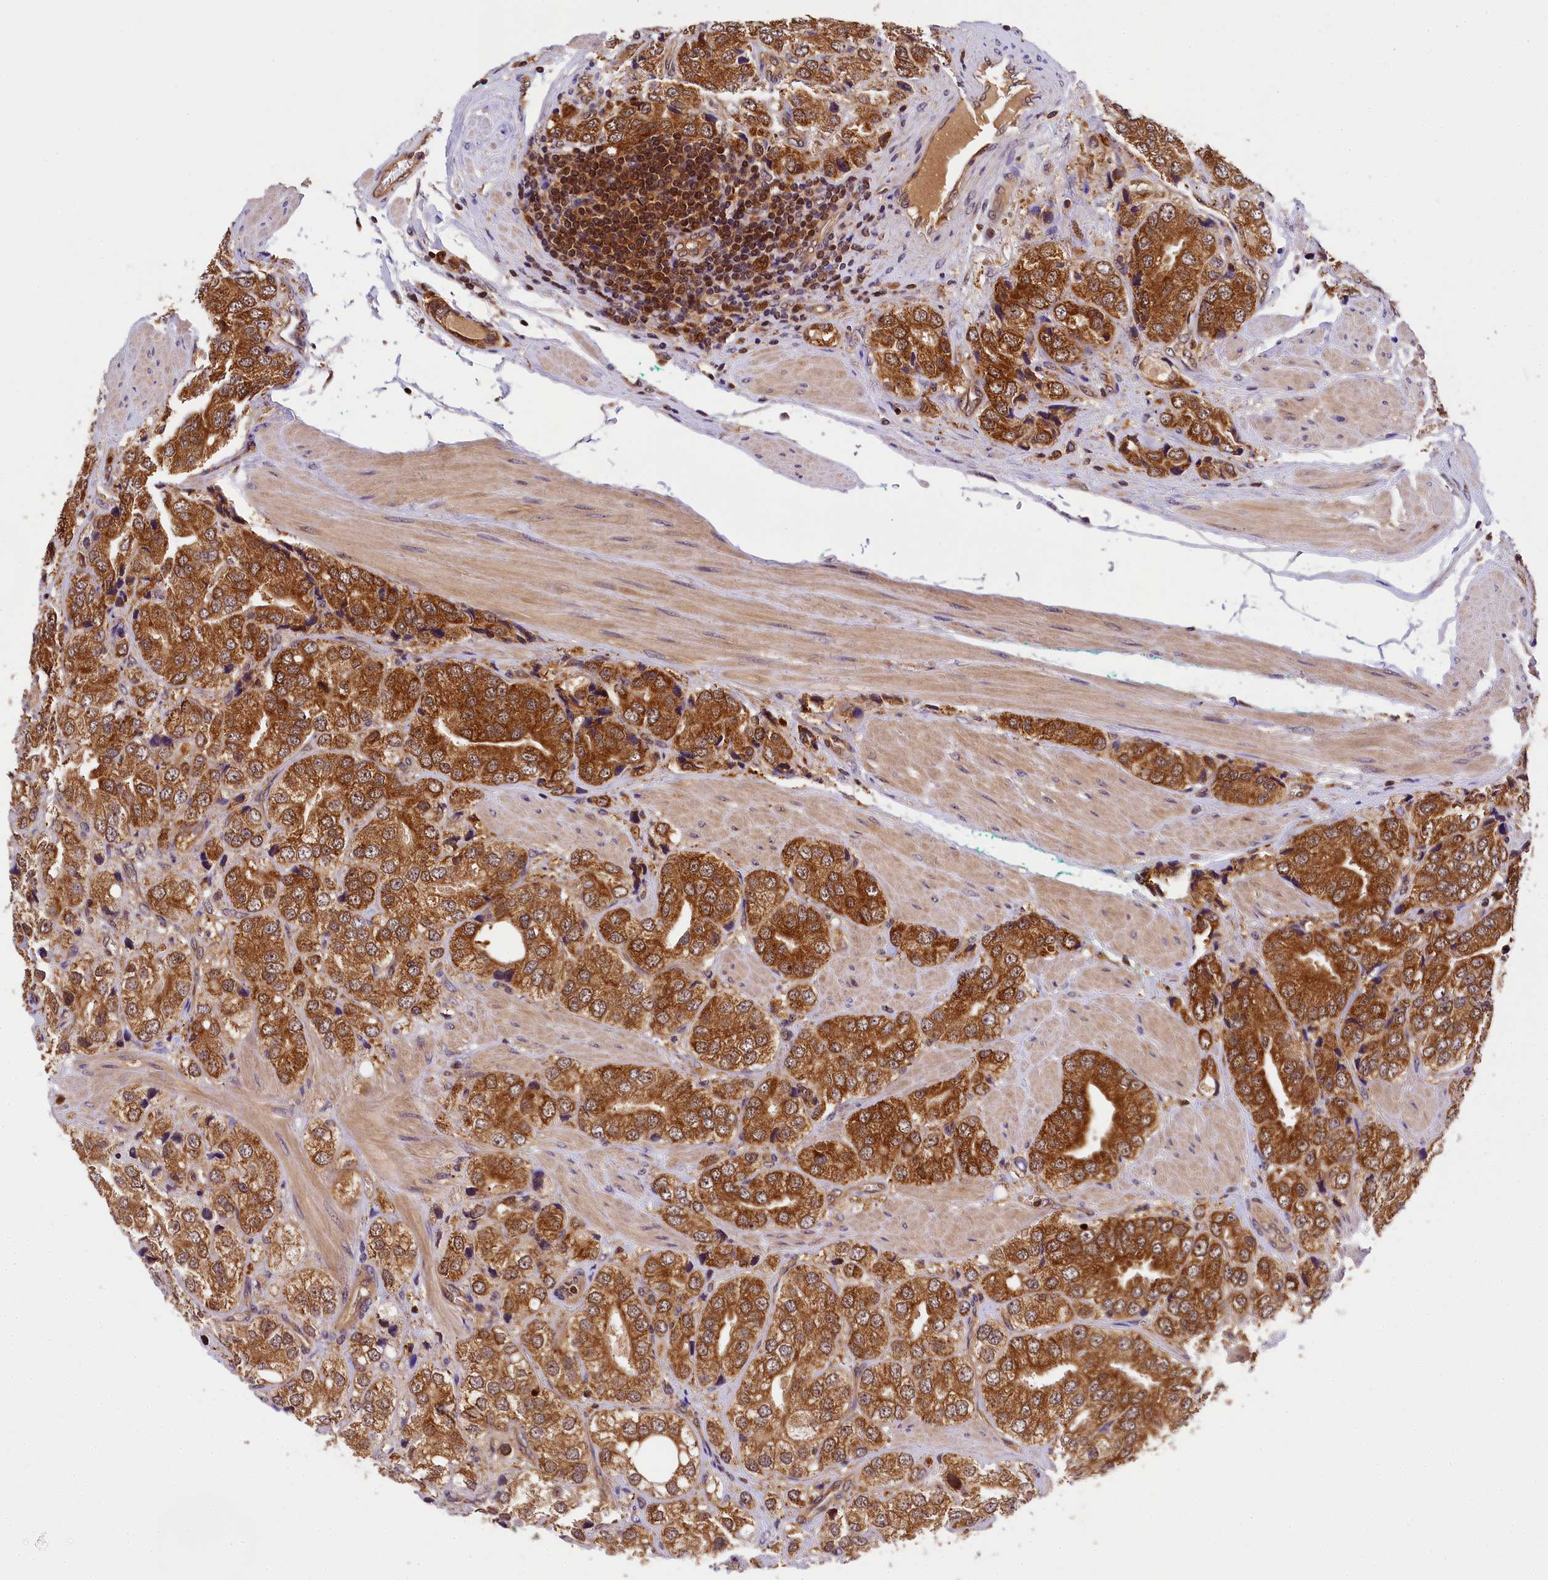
{"staining": {"intensity": "strong", "quantity": ">75%", "location": "cytoplasmic/membranous"}, "tissue": "prostate cancer", "cell_type": "Tumor cells", "image_type": "cancer", "snomed": [{"axis": "morphology", "description": "Adenocarcinoma, High grade"}, {"axis": "topography", "description": "Prostate"}], "caption": "About >75% of tumor cells in adenocarcinoma (high-grade) (prostate) show strong cytoplasmic/membranous protein expression as visualized by brown immunohistochemical staining.", "gene": "EIF6", "patient": {"sex": "male", "age": 50}}